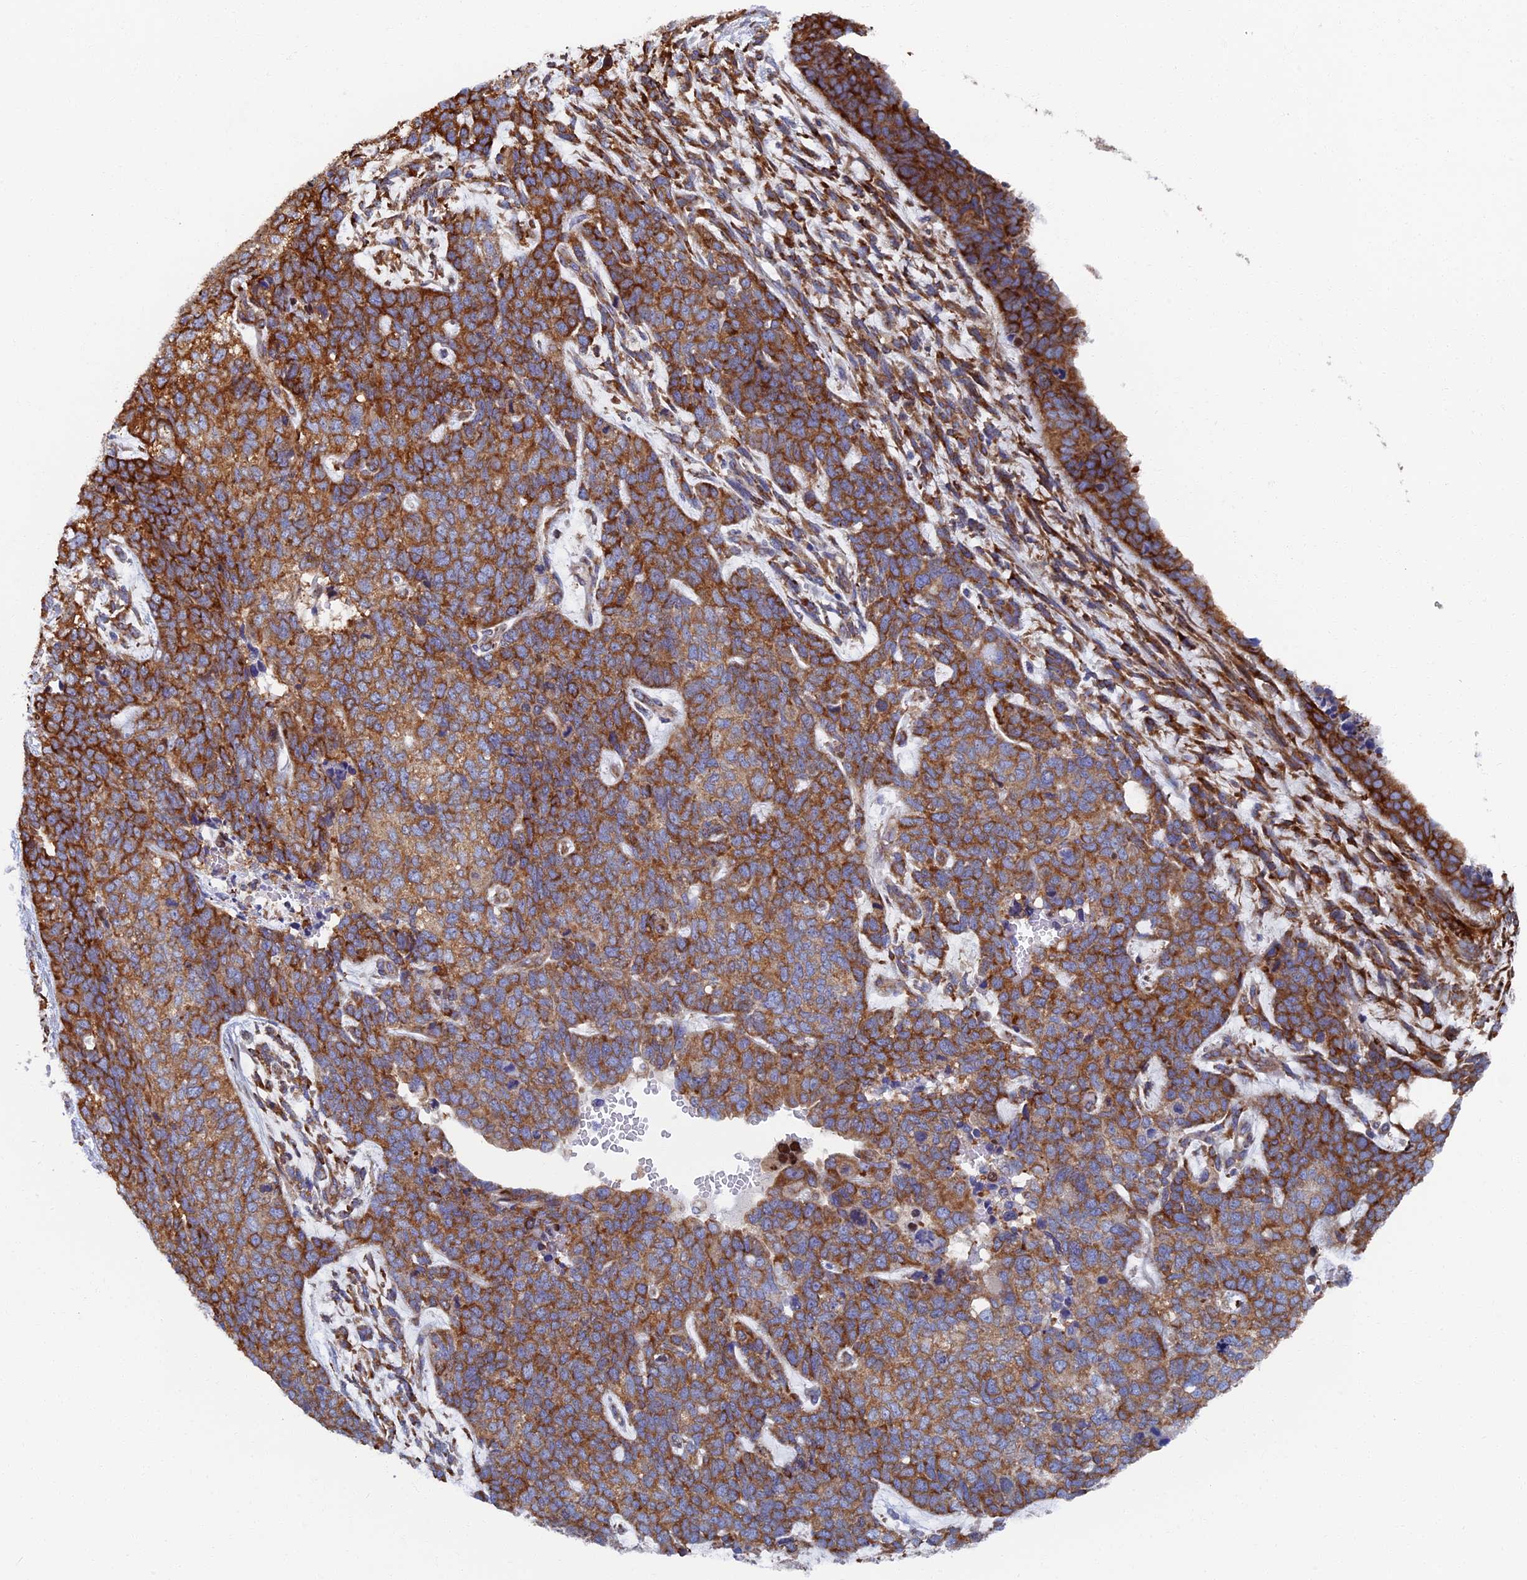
{"staining": {"intensity": "moderate", "quantity": ">75%", "location": "cytoplasmic/membranous"}, "tissue": "cervical cancer", "cell_type": "Tumor cells", "image_type": "cancer", "snomed": [{"axis": "morphology", "description": "Squamous cell carcinoma, NOS"}, {"axis": "topography", "description": "Cervix"}], "caption": "Protein analysis of cervical cancer tissue exhibits moderate cytoplasmic/membranous staining in approximately >75% of tumor cells.", "gene": "YBX1", "patient": {"sex": "female", "age": 63}}